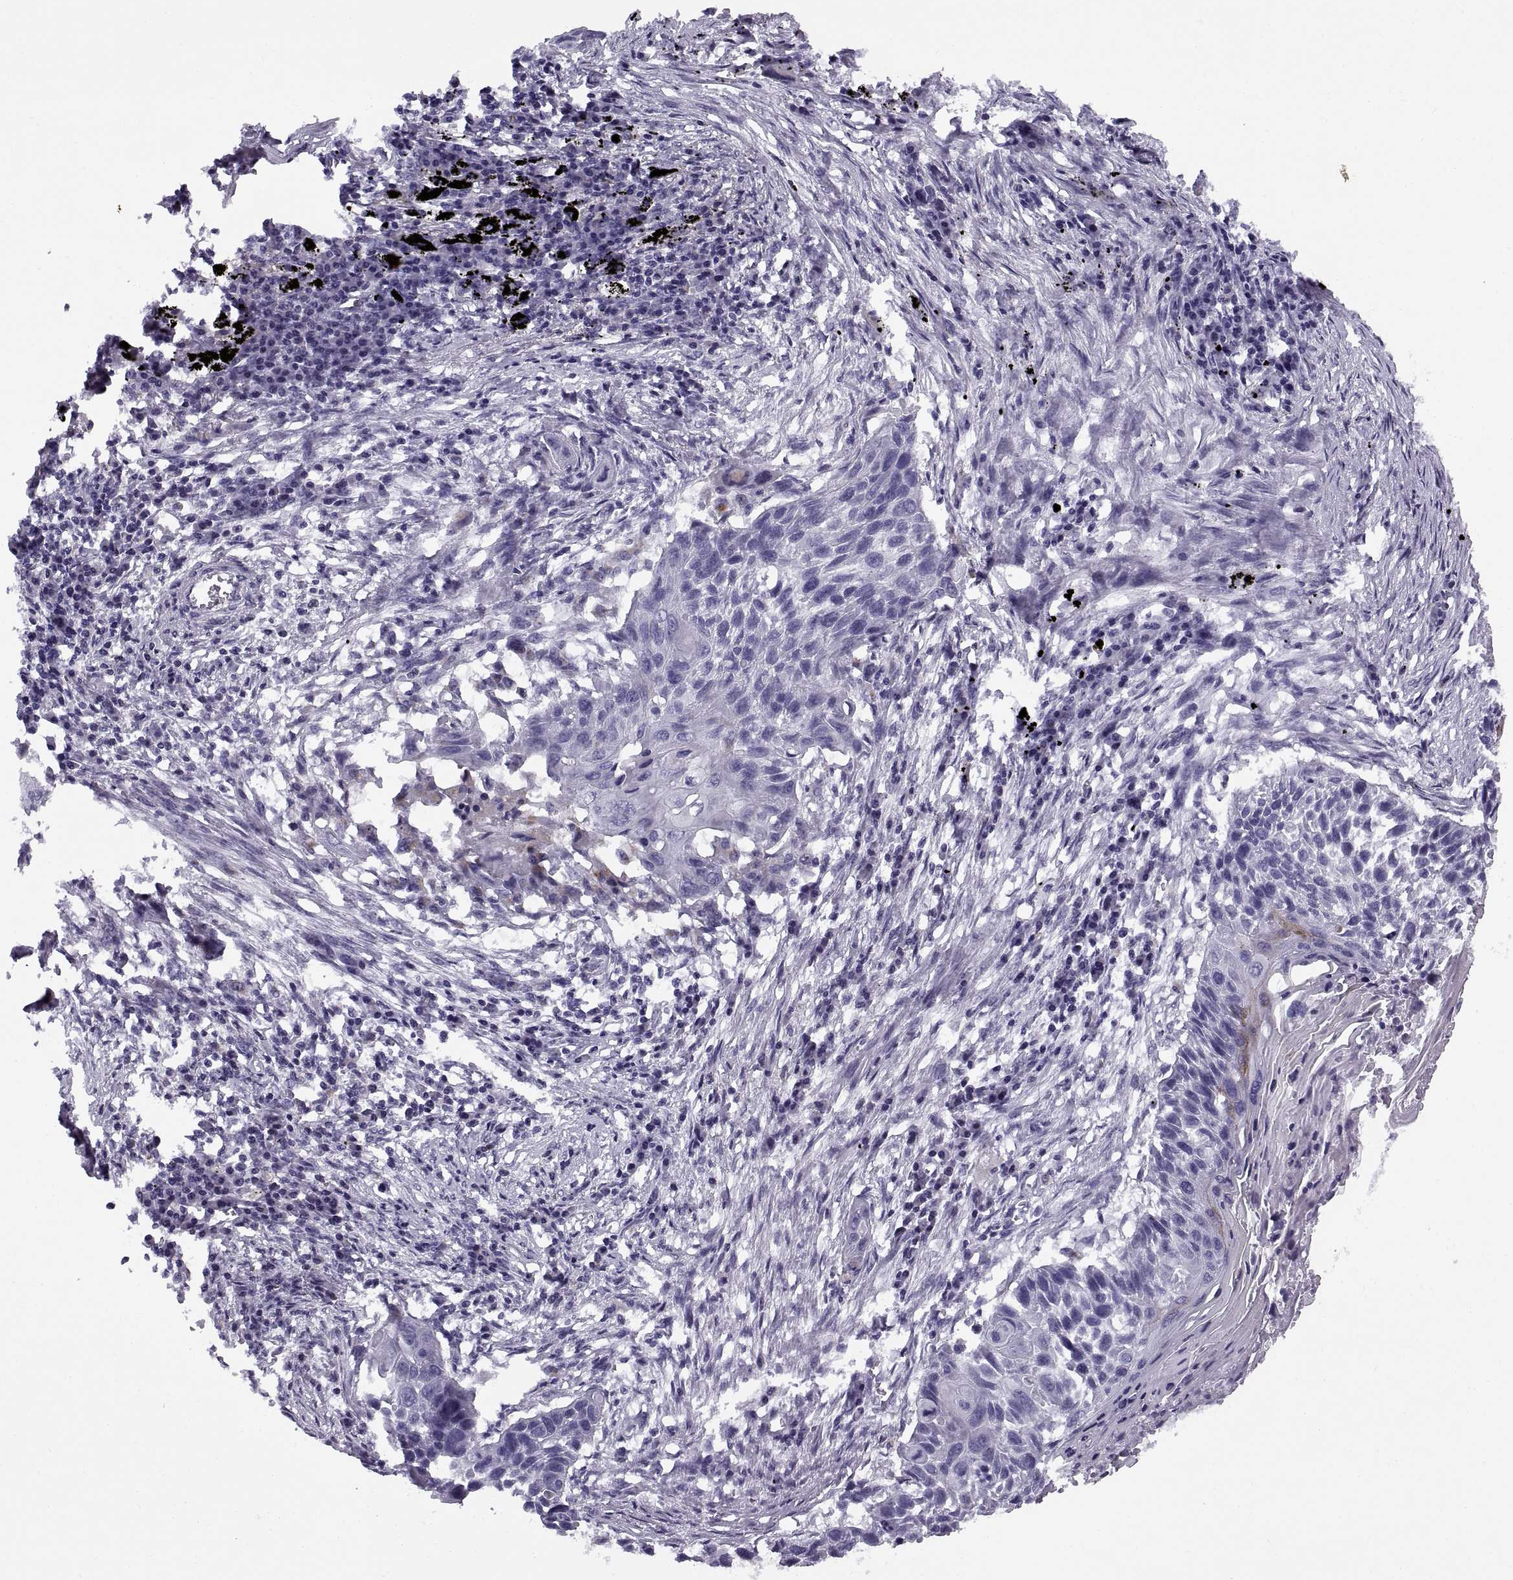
{"staining": {"intensity": "negative", "quantity": "none", "location": "none"}, "tissue": "lung cancer", "cell_type": "Tumor cells", "image_type": "cancer", "snomed": [{"axis": "morphology", "description": "Squamous cell carcinoma, NOS"}, {"axis": "topography", "description": "Lung"}], "caption": "This is a micrograph of IHC staining of lung squamous cell carcinoma, which shows no positivity in tumor cells.", "gene": "CALCR", "patient": {"sex": "male", "age": 78}}